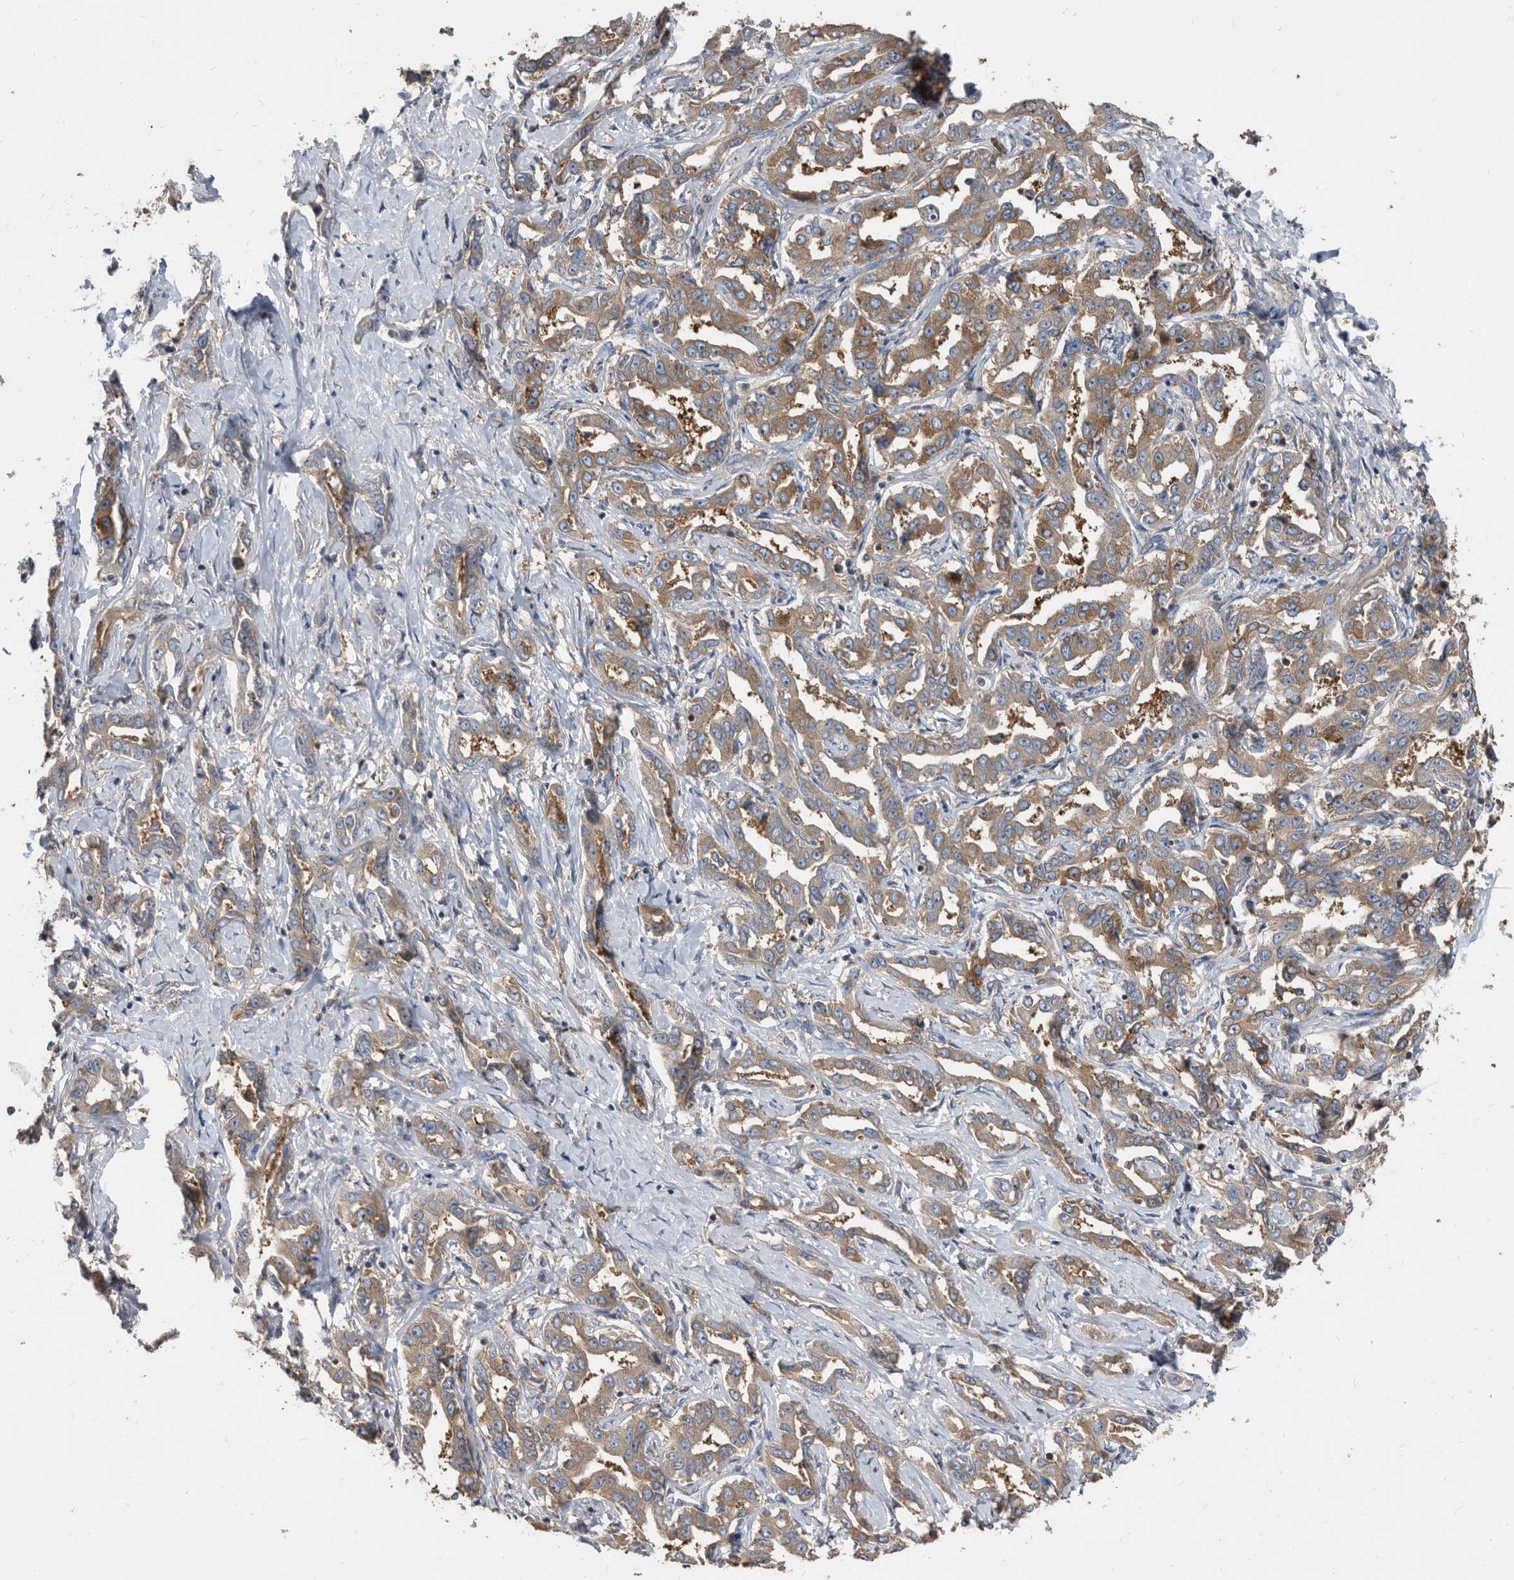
{"staining": {"intensity": "weak", "quantity": ">75%", "location": "cytoplasmic/membranous"}, "tissue": "liver cancer", "cell_type": "Tumor cells", "image_type": "cancer", "snomed": [{"axis": "morphology", "description": "Cholangiocarcinoma"}, {"axis": "topography", "description": "Liver"}], "caption": "Immunohistochemistry (IHC) image of human liver cancer stained for a protein (brown), which exhibits low levels of weak cytoplasmic/membranous expression in about >75% of tumor cells.", "gene": "APEH", "patient": {"sex": "male", "age": 59}}